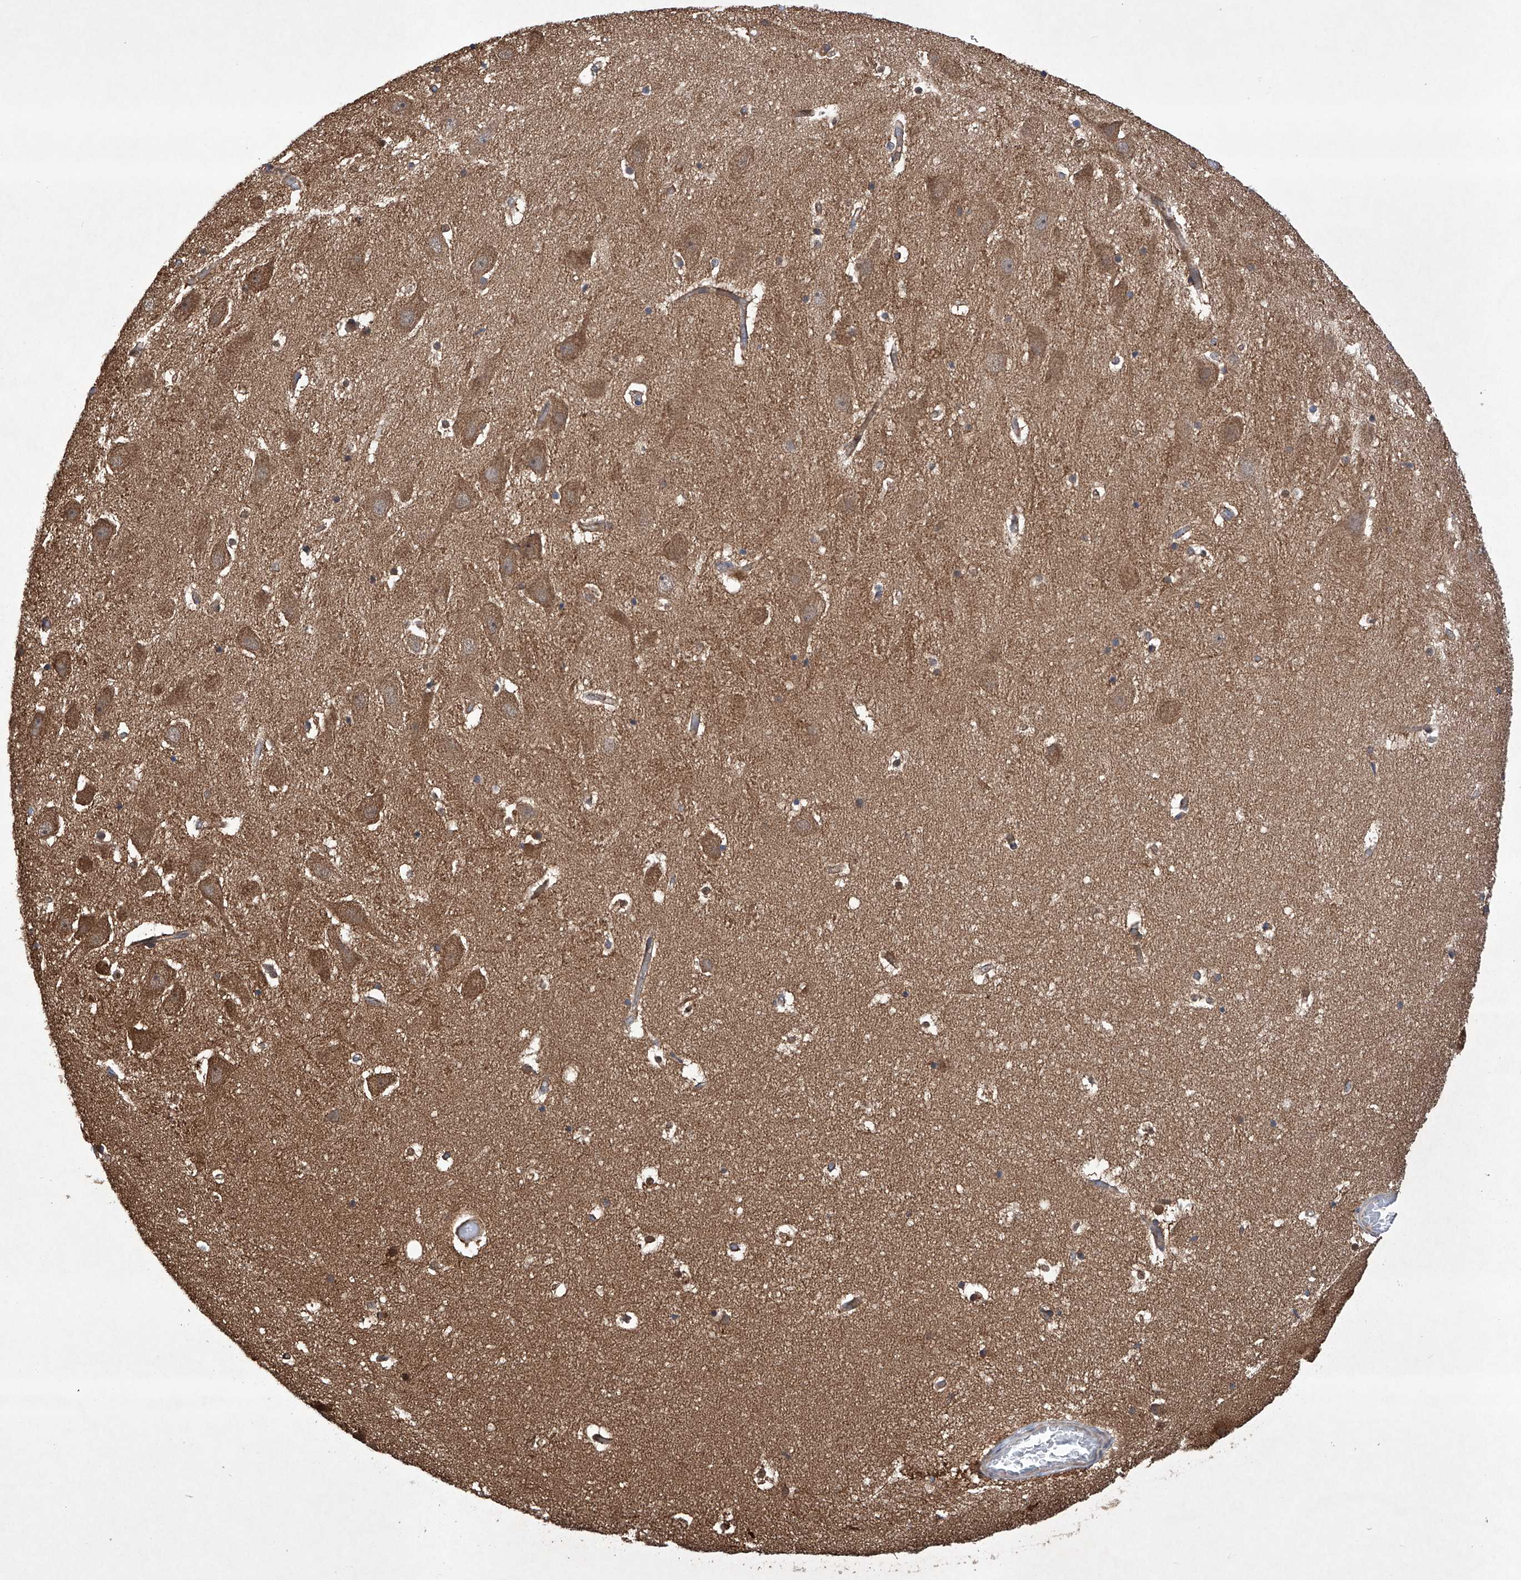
{"staining": {"intensity": "weak", "quantity": ">75%", "location": "cytoplasmic/membranous"}, "tissue": "hippocampus", "cell_type": "Glial cells", "image_type": "normal", "snomed": [{"axis": "morphology", "description": "Normal tissue, NOS"}, {"axis": "topography", "description": "Hippocampus"}], "caption": "Immunohistochemical staining of unremarkable human hippocampus reveals low levels of weak cytoplasmic/membranous staining in approximately >75% of glial cells.", "gene": "TIMM23", "patient": {"sex": "female", "age": 52}}